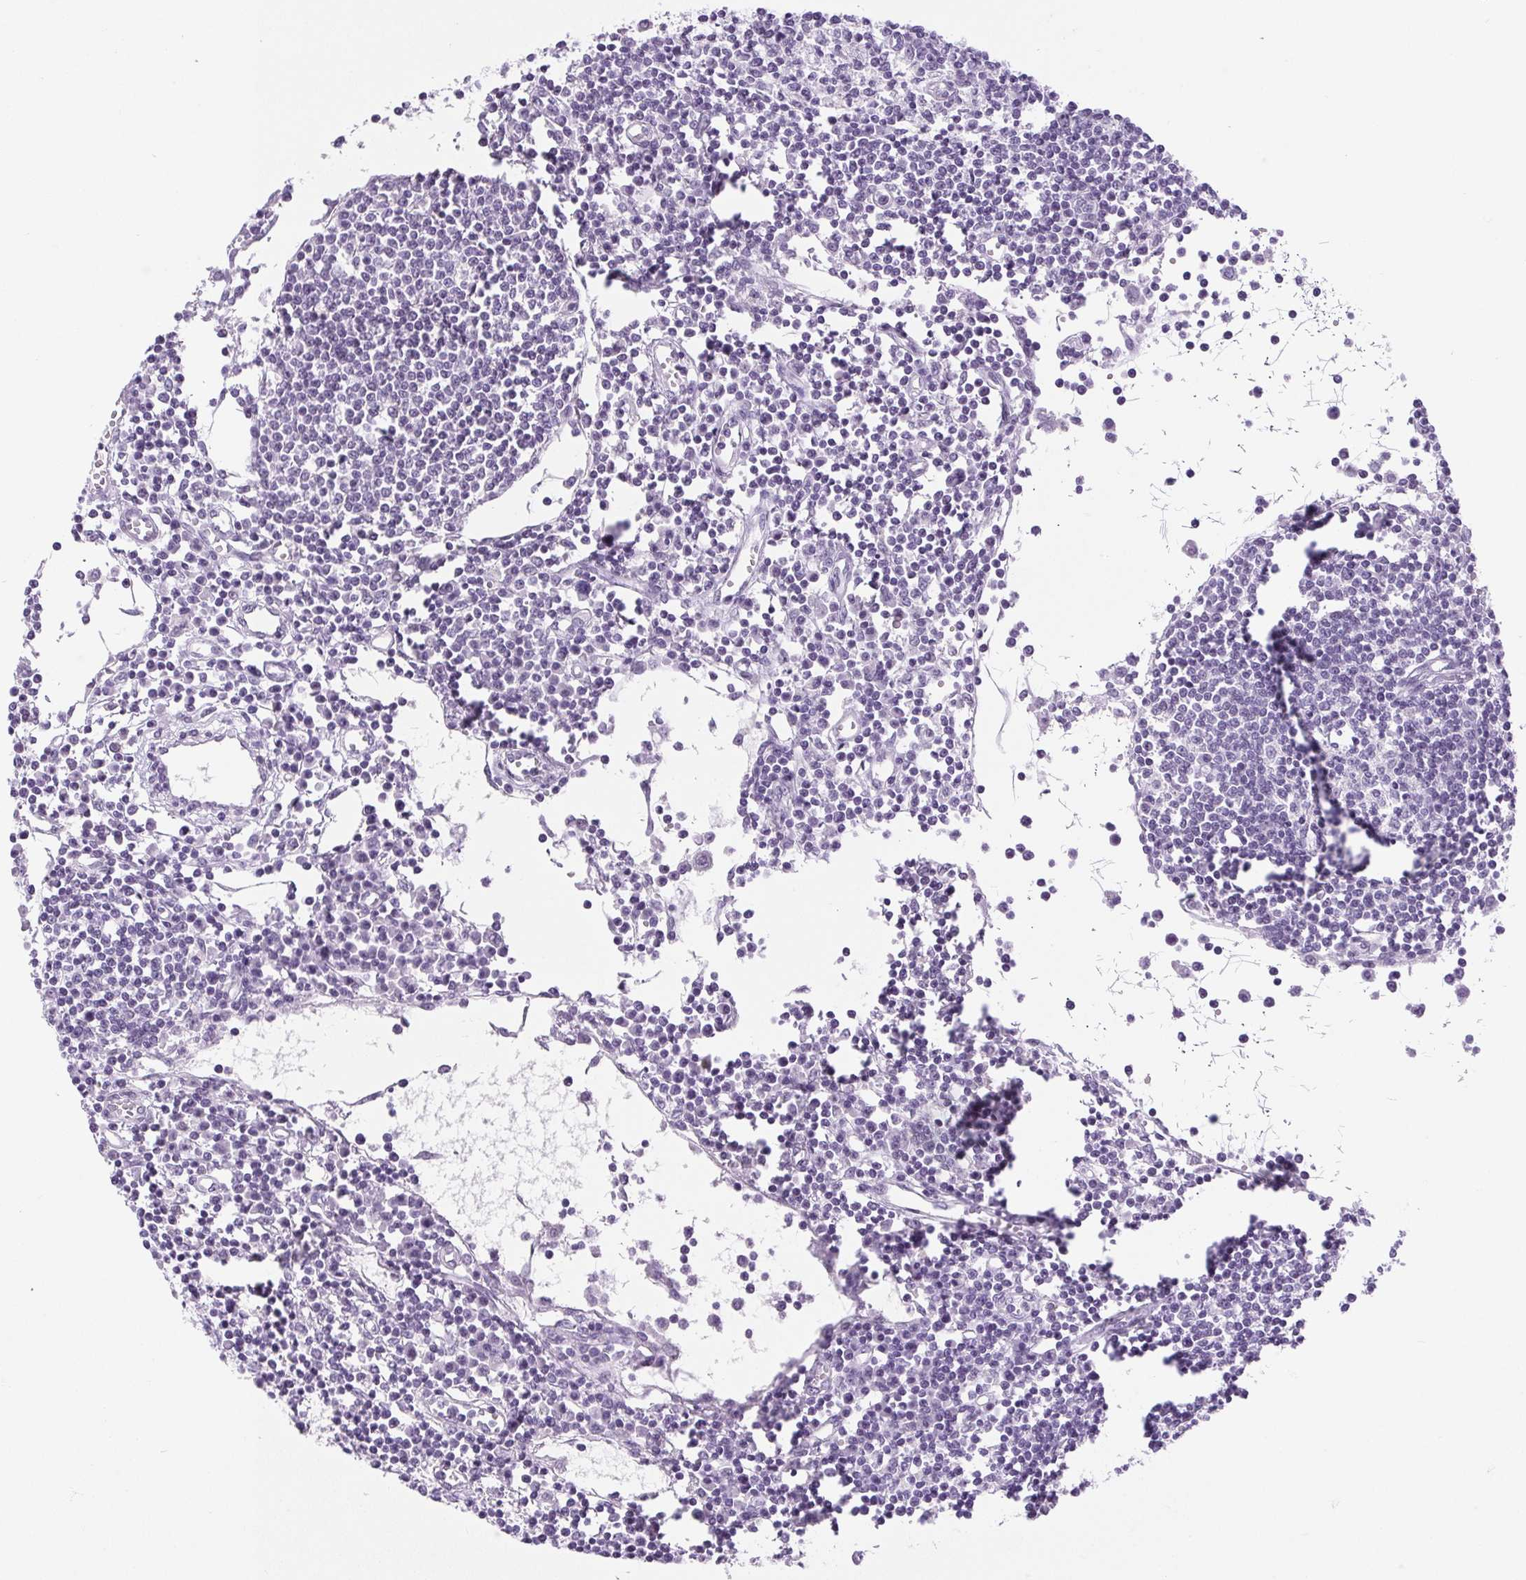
{"staining": {"intensity": "negative", "quantity": "none", "location": "none"}, "tissue": "lymph node", "cell_type": "Germinal center cells", "image_type": "normal", "snomed": [{"axis": "morphology", "description": "Normal tissue, NOS"}, {"axis": "topography", "description": "Lymph node"}], "caption": "DAB immunohistochemical staining of unremarkable human lymph node reveals no significant expression in germinal center cells.", "gene": "BCAS1", "patient": {"sex": "female", "age": 78}}